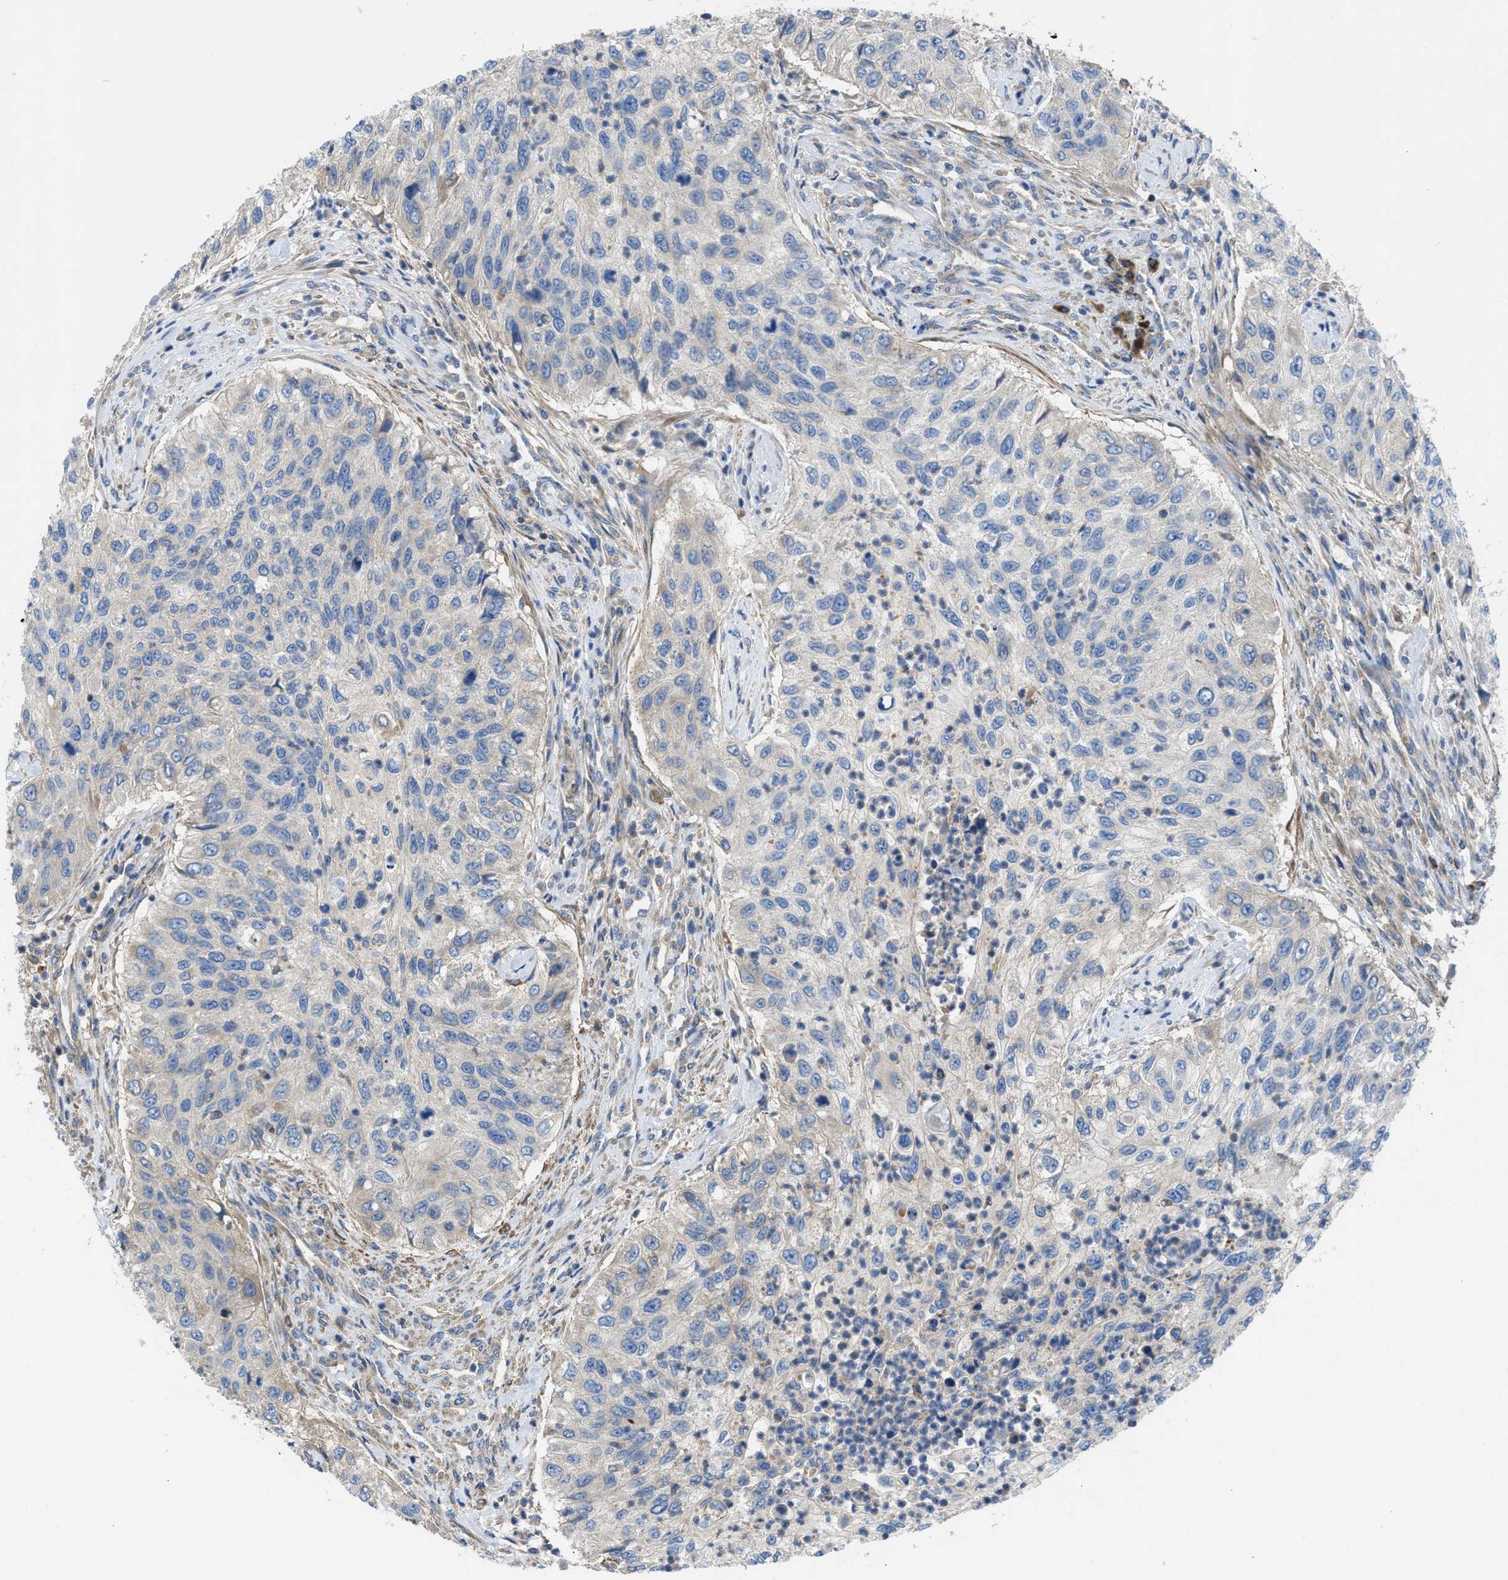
{"staining": {"intensity": "negative", "quantity": "none", "location": "none"}, "tissue": "urothelial cancer", "cell_type": "Tumor cells", "image_type": "cancer", "snomed": [{"axis": "morphology", "description": "Urothelial carcinoma, High grade"}, {"axis": "topography", "description": "Urinary bladder"}], "caption": "Immunohistochemistry of urothelial cancer displays no staining in tumor cells.", "gene": "CHKB", "patient": {"sex": "female", "age": 60}}